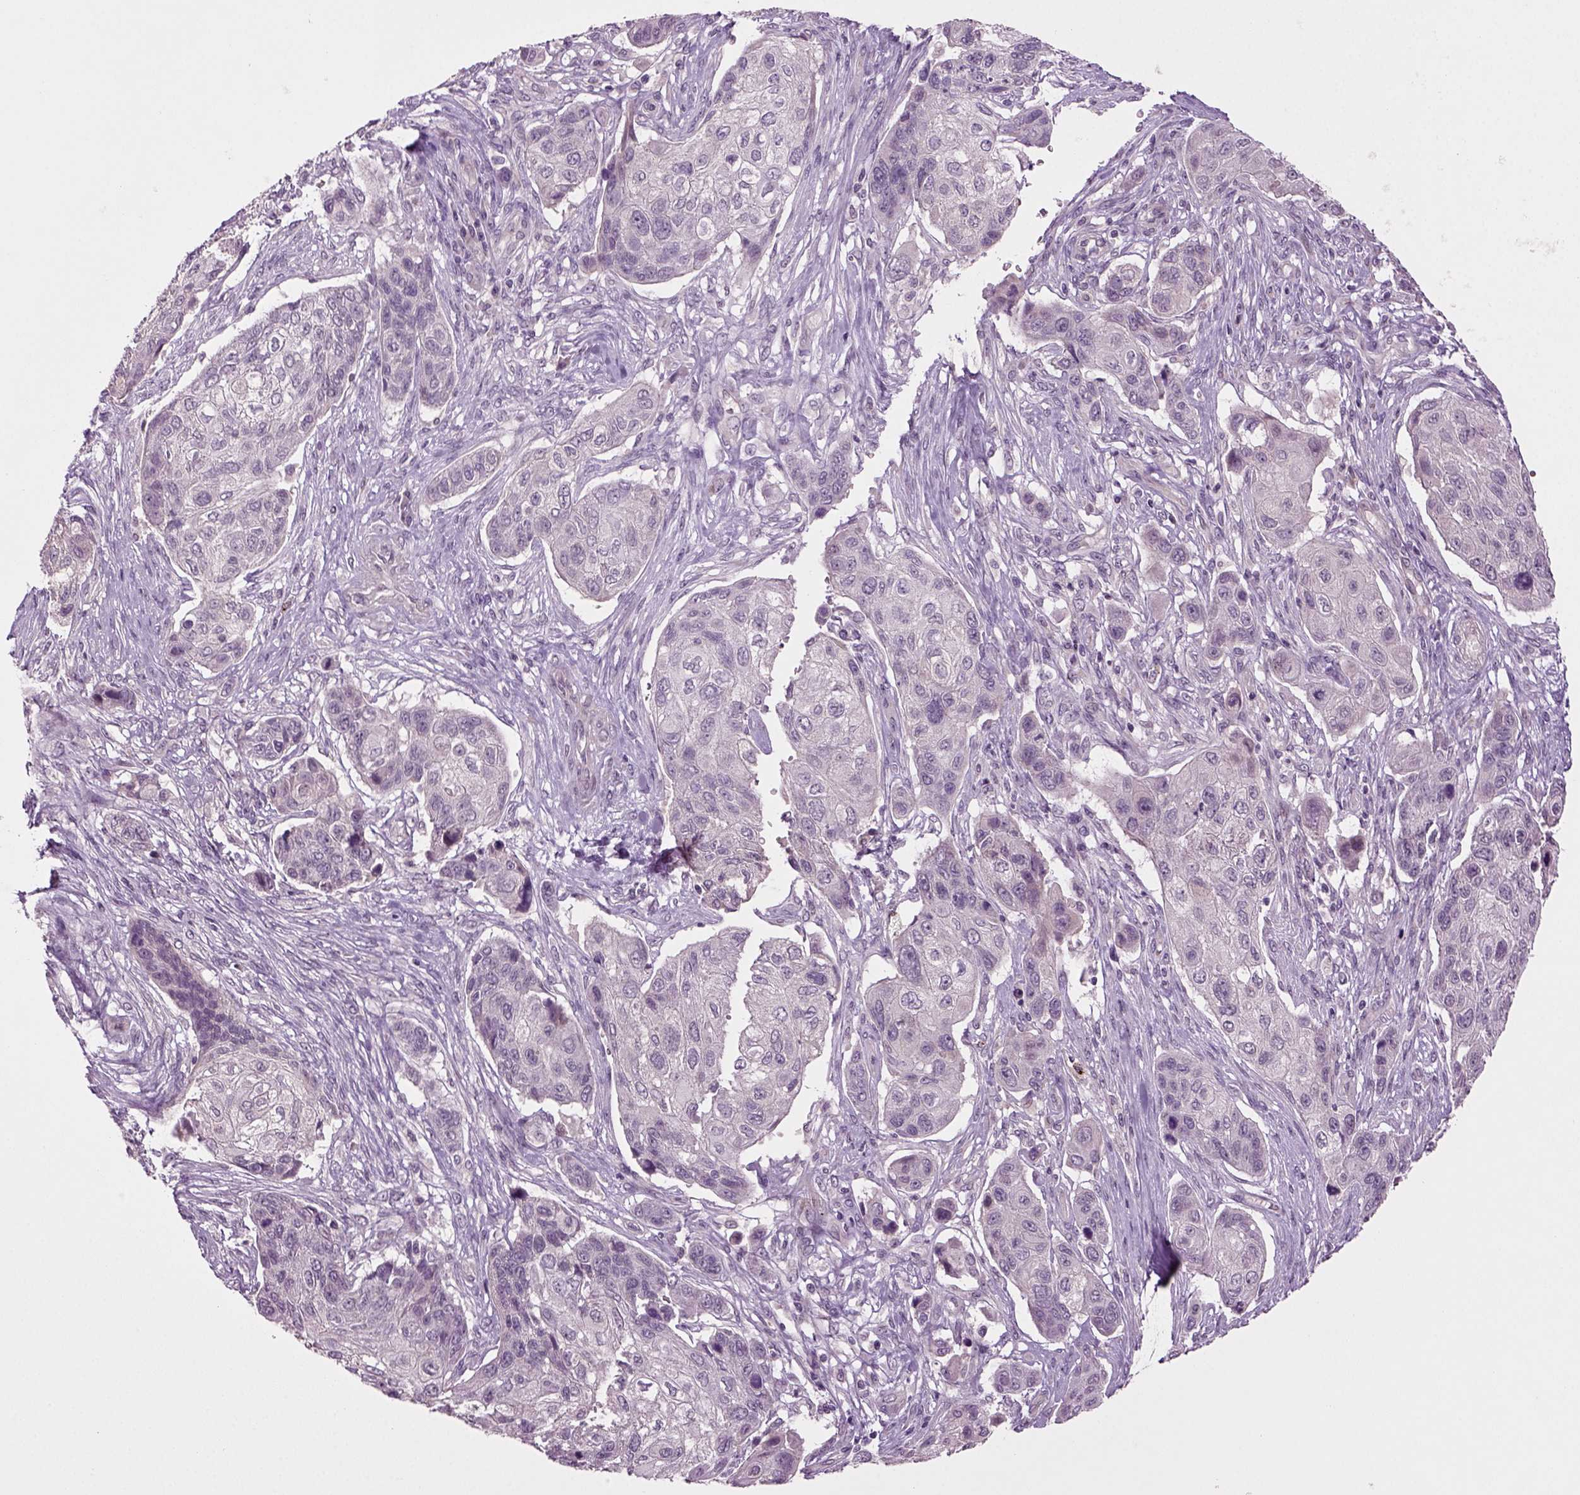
{"staining": {"intensity": "negative", "quantity": "none", "location": "none"}, "tissue": "lung cancer", "cell_type": "Tumor cells", "image_type": "cancer", "snomed": [{"axis": "morphology", "description": "Normal tissue, NOS"}, {"axis": "morphology", "description": "Squamous cell carcinoma, NOS"}, {"axis": "topography", "description": "Bronchus"}, {"axis": "topography", "description": "Lung"}], "caption": "Lung cancer was stained to show a protein in brown. There is no significant staining in tumor cells. Nuclei are stained in blue.", "gene": "SLC17A6", "patient": {"sex": "male", "age": 69}}